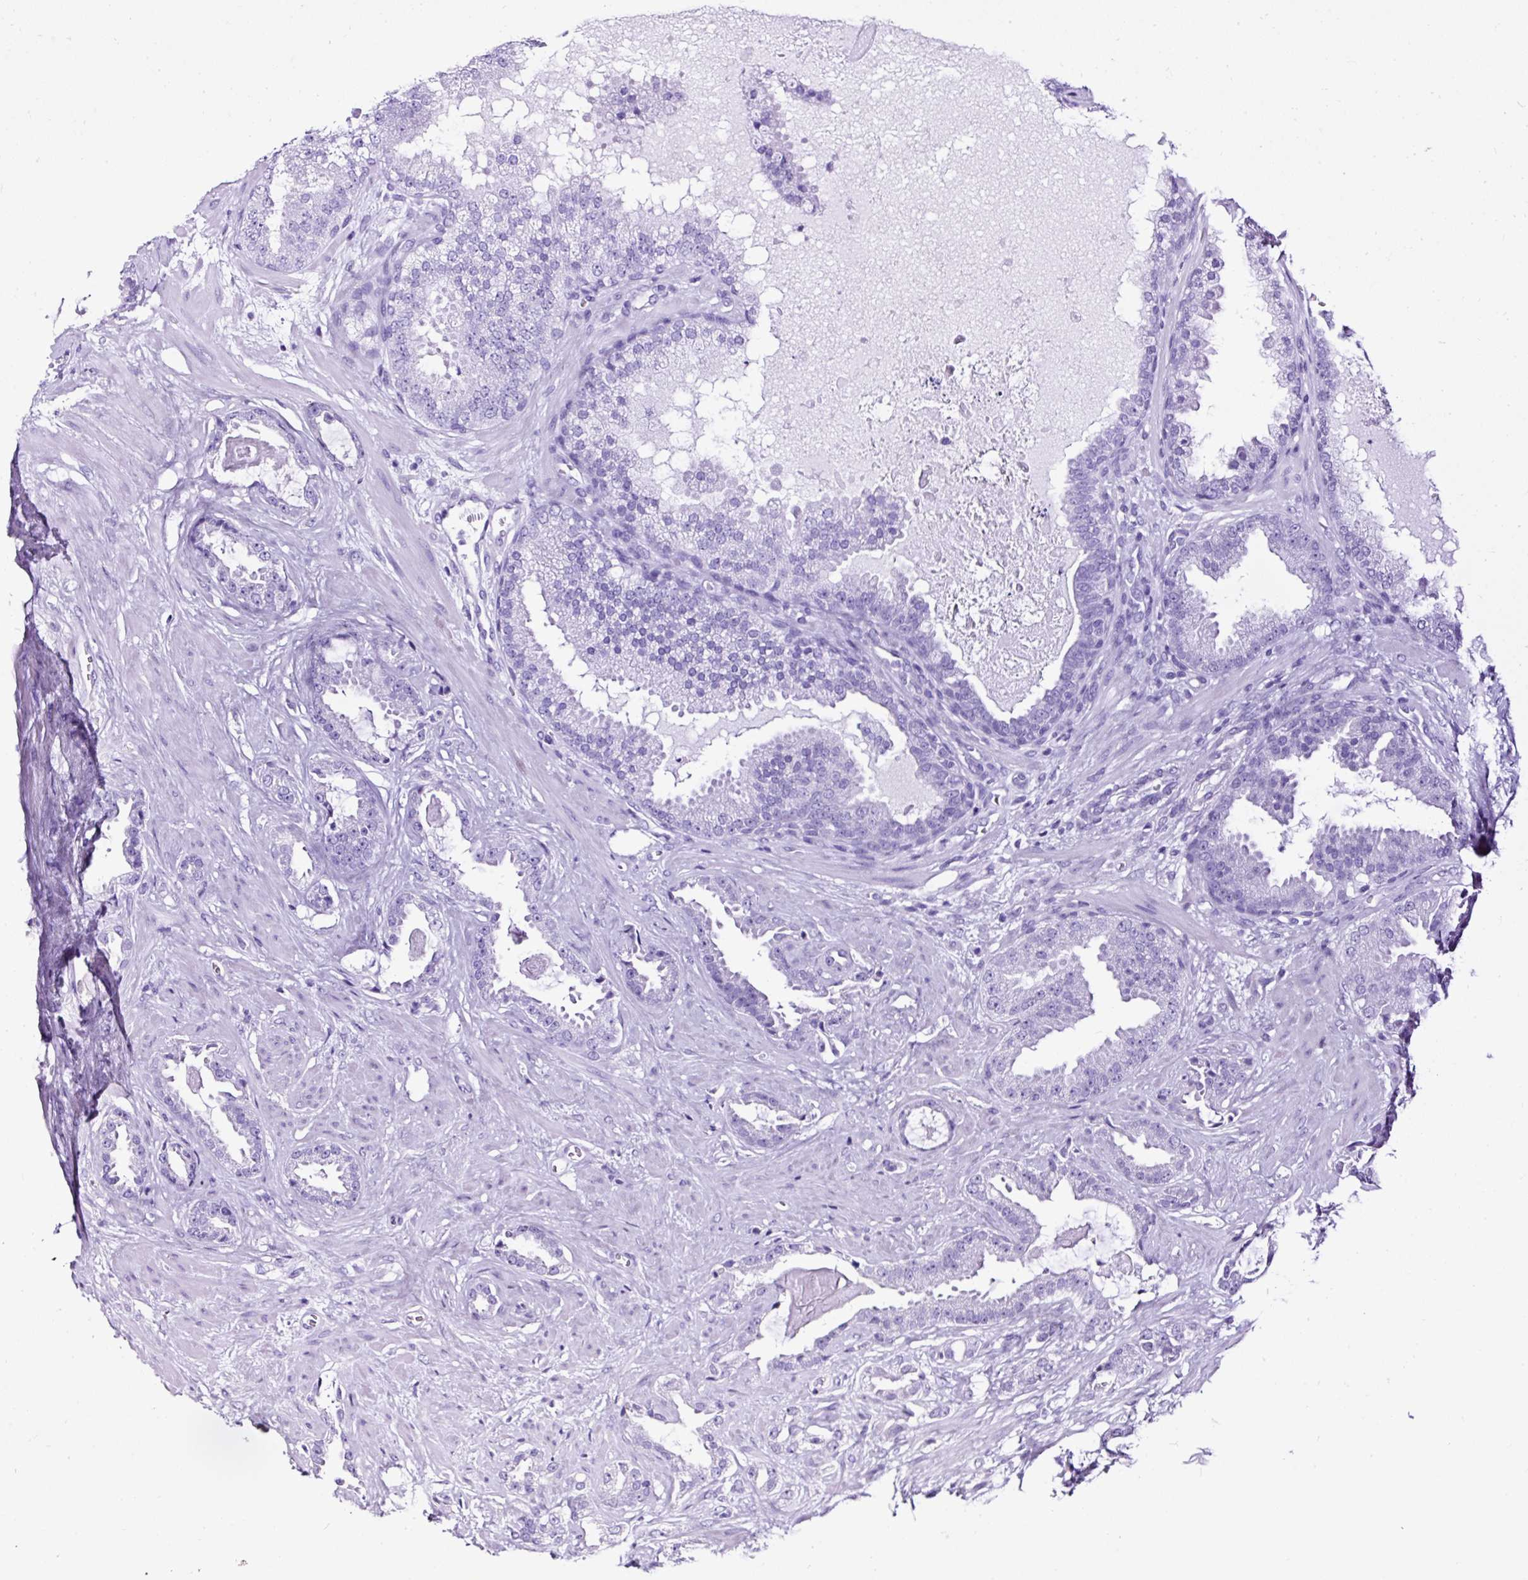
{"staining": {"intensity": "negative", "quantity": "none", "location": "none"}, "tissue": "prostate cancer", "cell_type": "Tumor cells", "image_type": "cancer", "snomed": [{"axis": "morphology", "description": "Adenocarcinoma, Low grade"}, {"axis": "topography", "description": "Prostate"}], "caption": "Immunohistochemical staining of human prostate adenocarcinoma (low-grade) exhibits no significant positivity in tumor cells.", "gene": "NTS", "patient": {"sex": "male", "age": 62}}